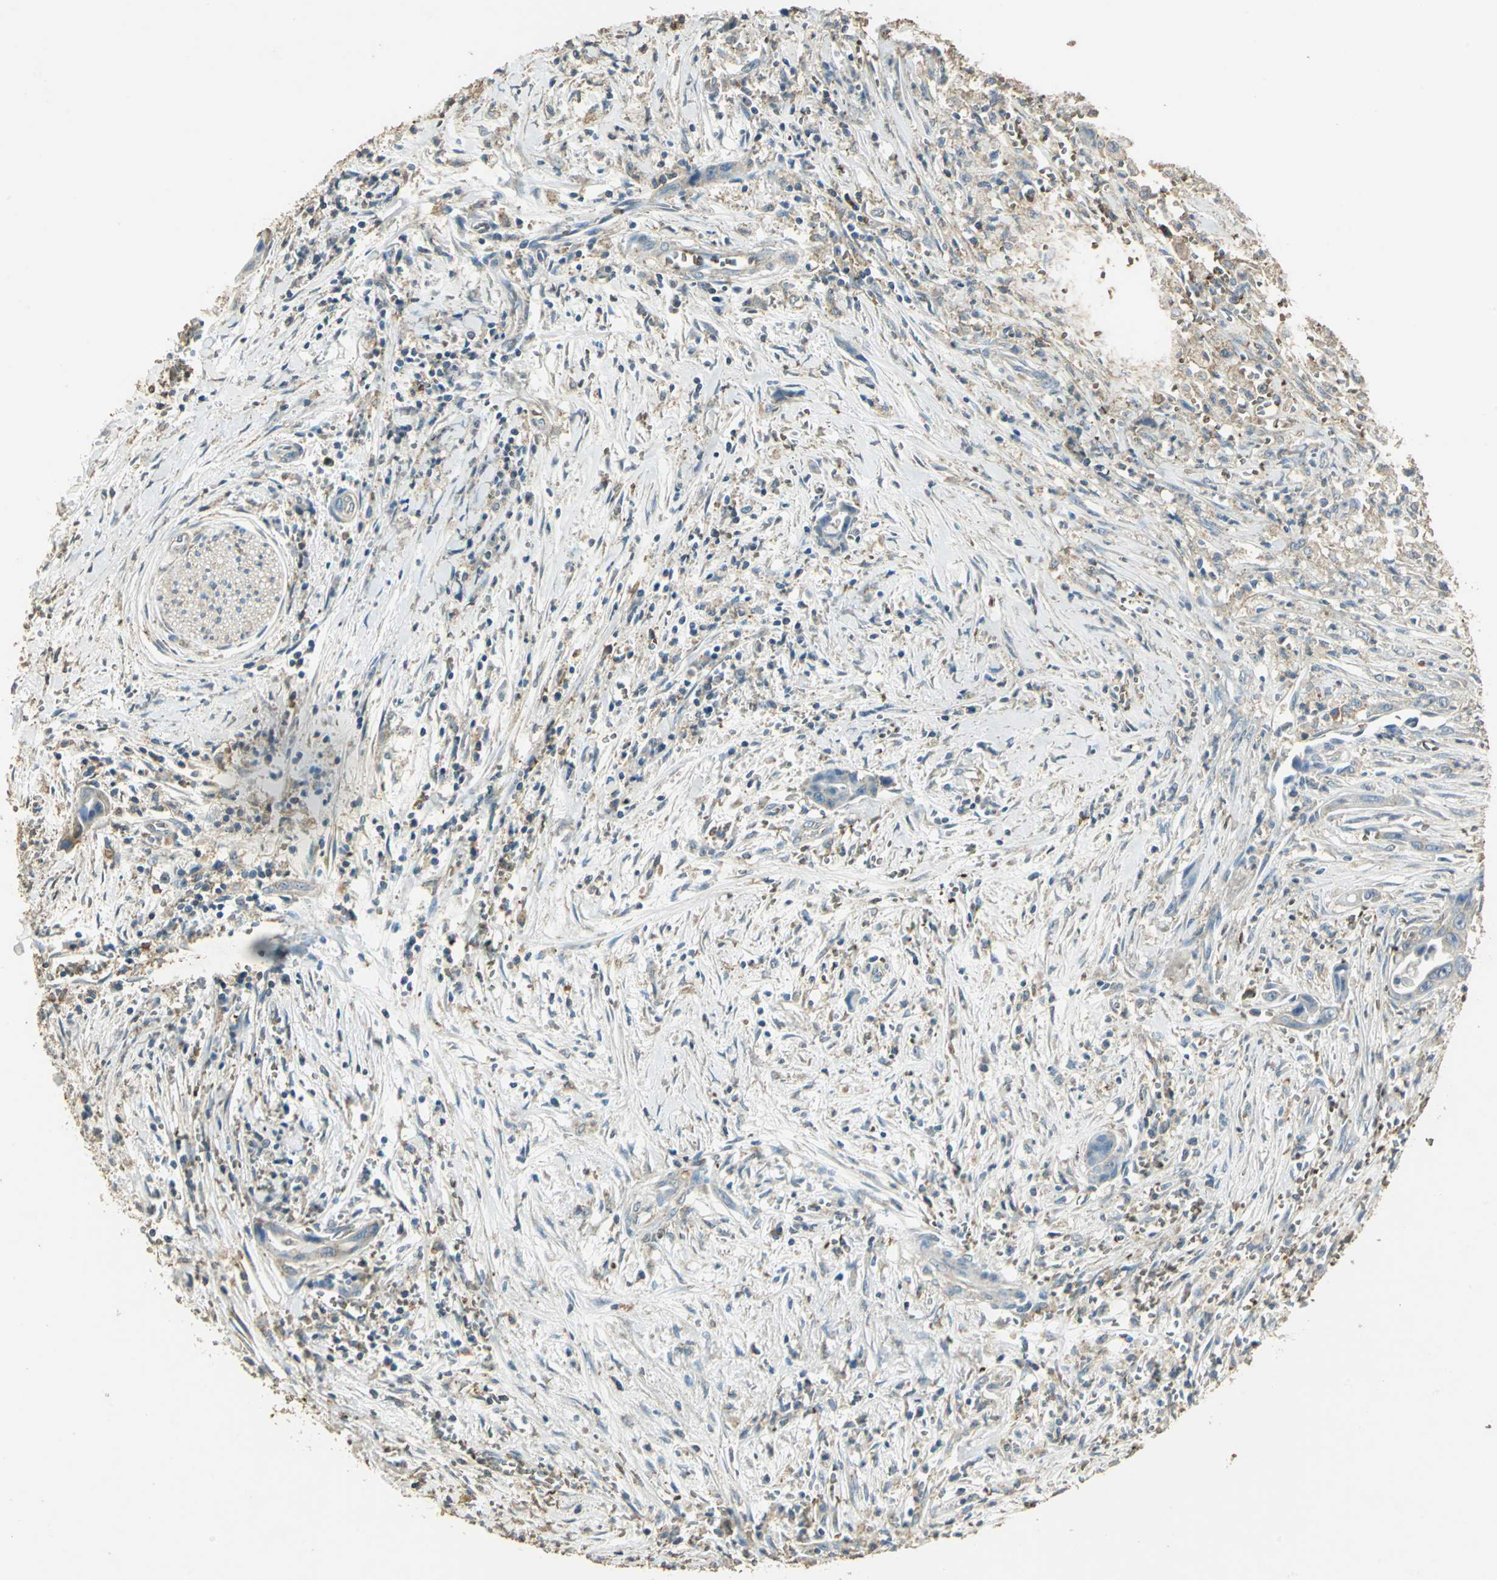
{"staining": {"intensity": "weak", "quantity": ">75%", "location": "cytoplasmic/membranous"}, "tissue": "pancreatic cancer", "cell_type": "Tumor cells", "image_type": "cancer", "snomed": [{"axis": "morphology", "description": "Adenocarcinoma, NOS"}, {"axis": "topography", "description": "Pancreas"}], "caption": "Pancreatic cancer (adenocarcinoma) stained with immunohistochemistry displays weak cytoplasmic/membranous staining in about >75% of tumor cells.", "gene": "TRAPPC2", "patient": {"sex": "male", "age": 59}}